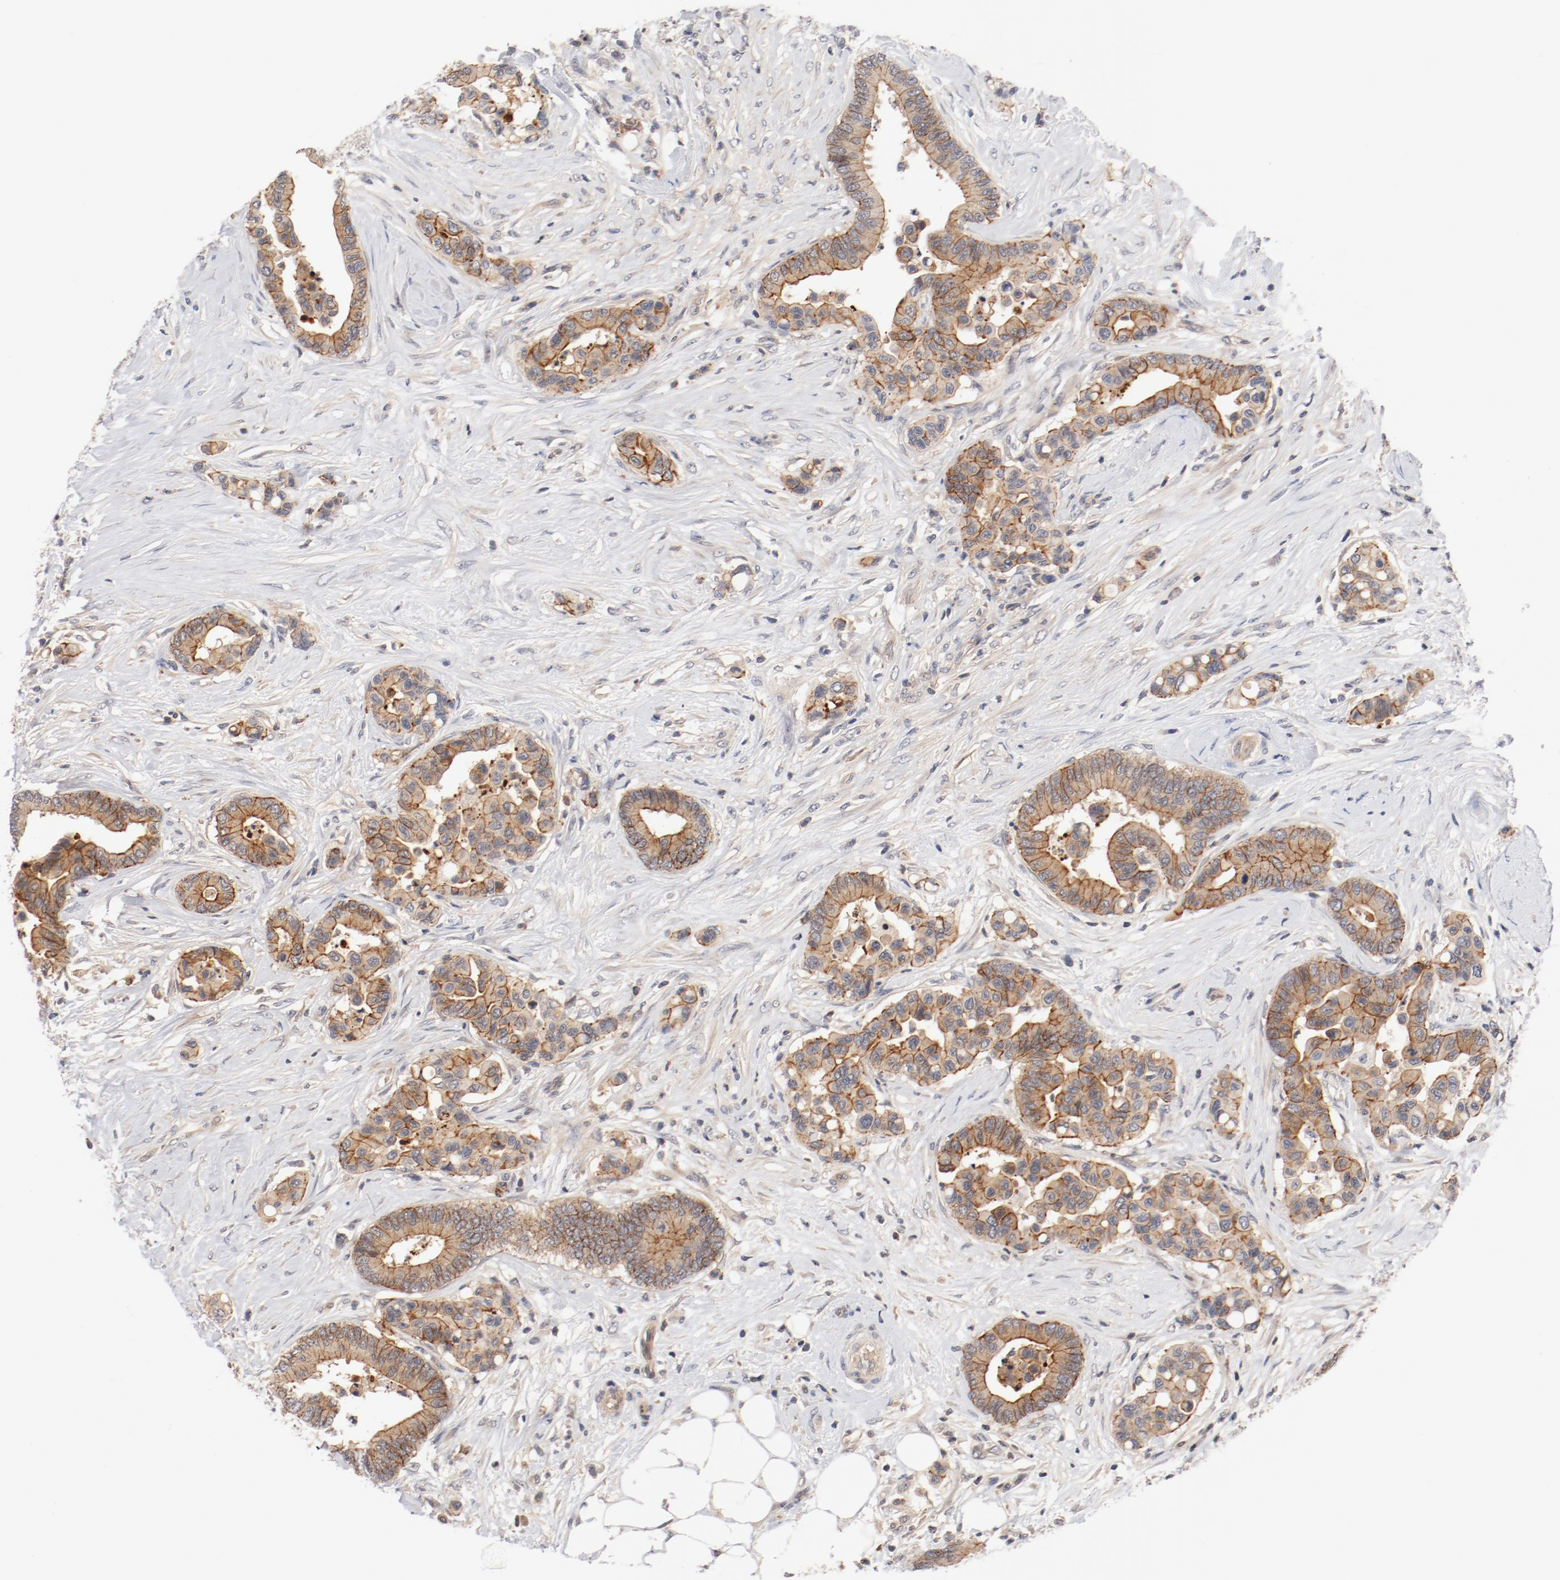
{"staining": {"intensity": "moderate", "quantity": ">75%", "location": "cytoplasmic/membranous"}, "tissue": "colorectal cancer", "cell_type": "Tumor cells", "image_type": "cancer", "snomed": [{"axis": "morphology", "description": "Adenocarcinoma, NOS"}, {"axis": "topography", "description": "Colon"}], "caption": "Immunohistochemical staining of colorectal cancer demonstrates moderate cytoplasmic/membranous protein expression in approximately >75% of tumor cells.", "gene": "ZNF267", "patient": {"sex": "male", "age": 82}}